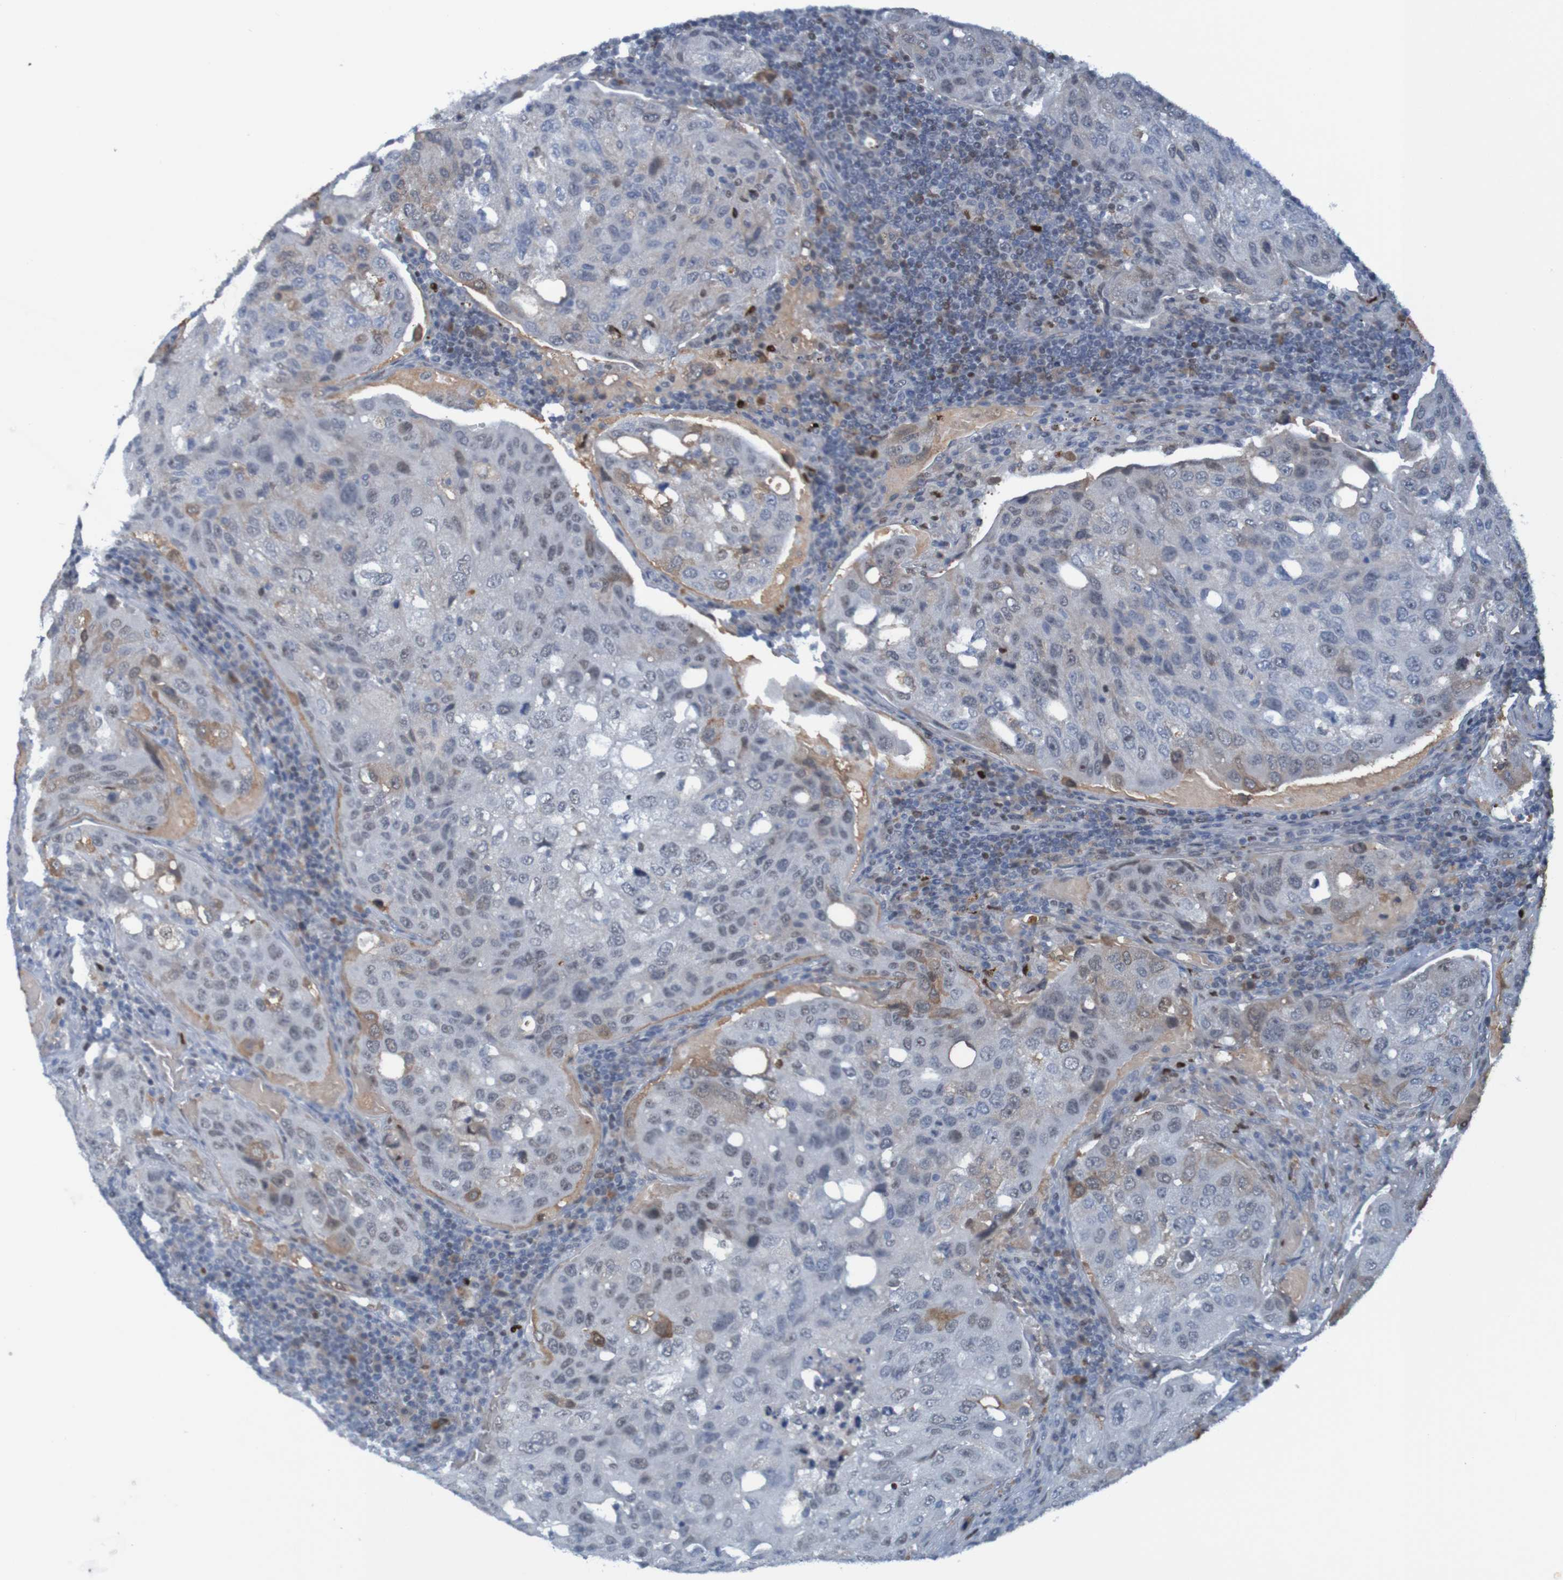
{"staining": {"intensity": "negative", "quantity": "none", "location": "none"}, "tissue": "urothelial cancer", "cell_type": "Tumor cells", "image_type": "cancer", "snomed": [{"axis": "morphology", "description": "Urothelial carcinoma, High grade"}, {"axis": "topography", "description": "Lymph node"}, {"axis": "topography", "description": "Urinary bladder"}], "caption": "Protein analysis of urothelial cancer demonstrates no significant staining in tumor cells. (IHC, brightfield microscopy, high magnification).", "gene": "USP36", "patient": {"sex": "male", "age": 51}}